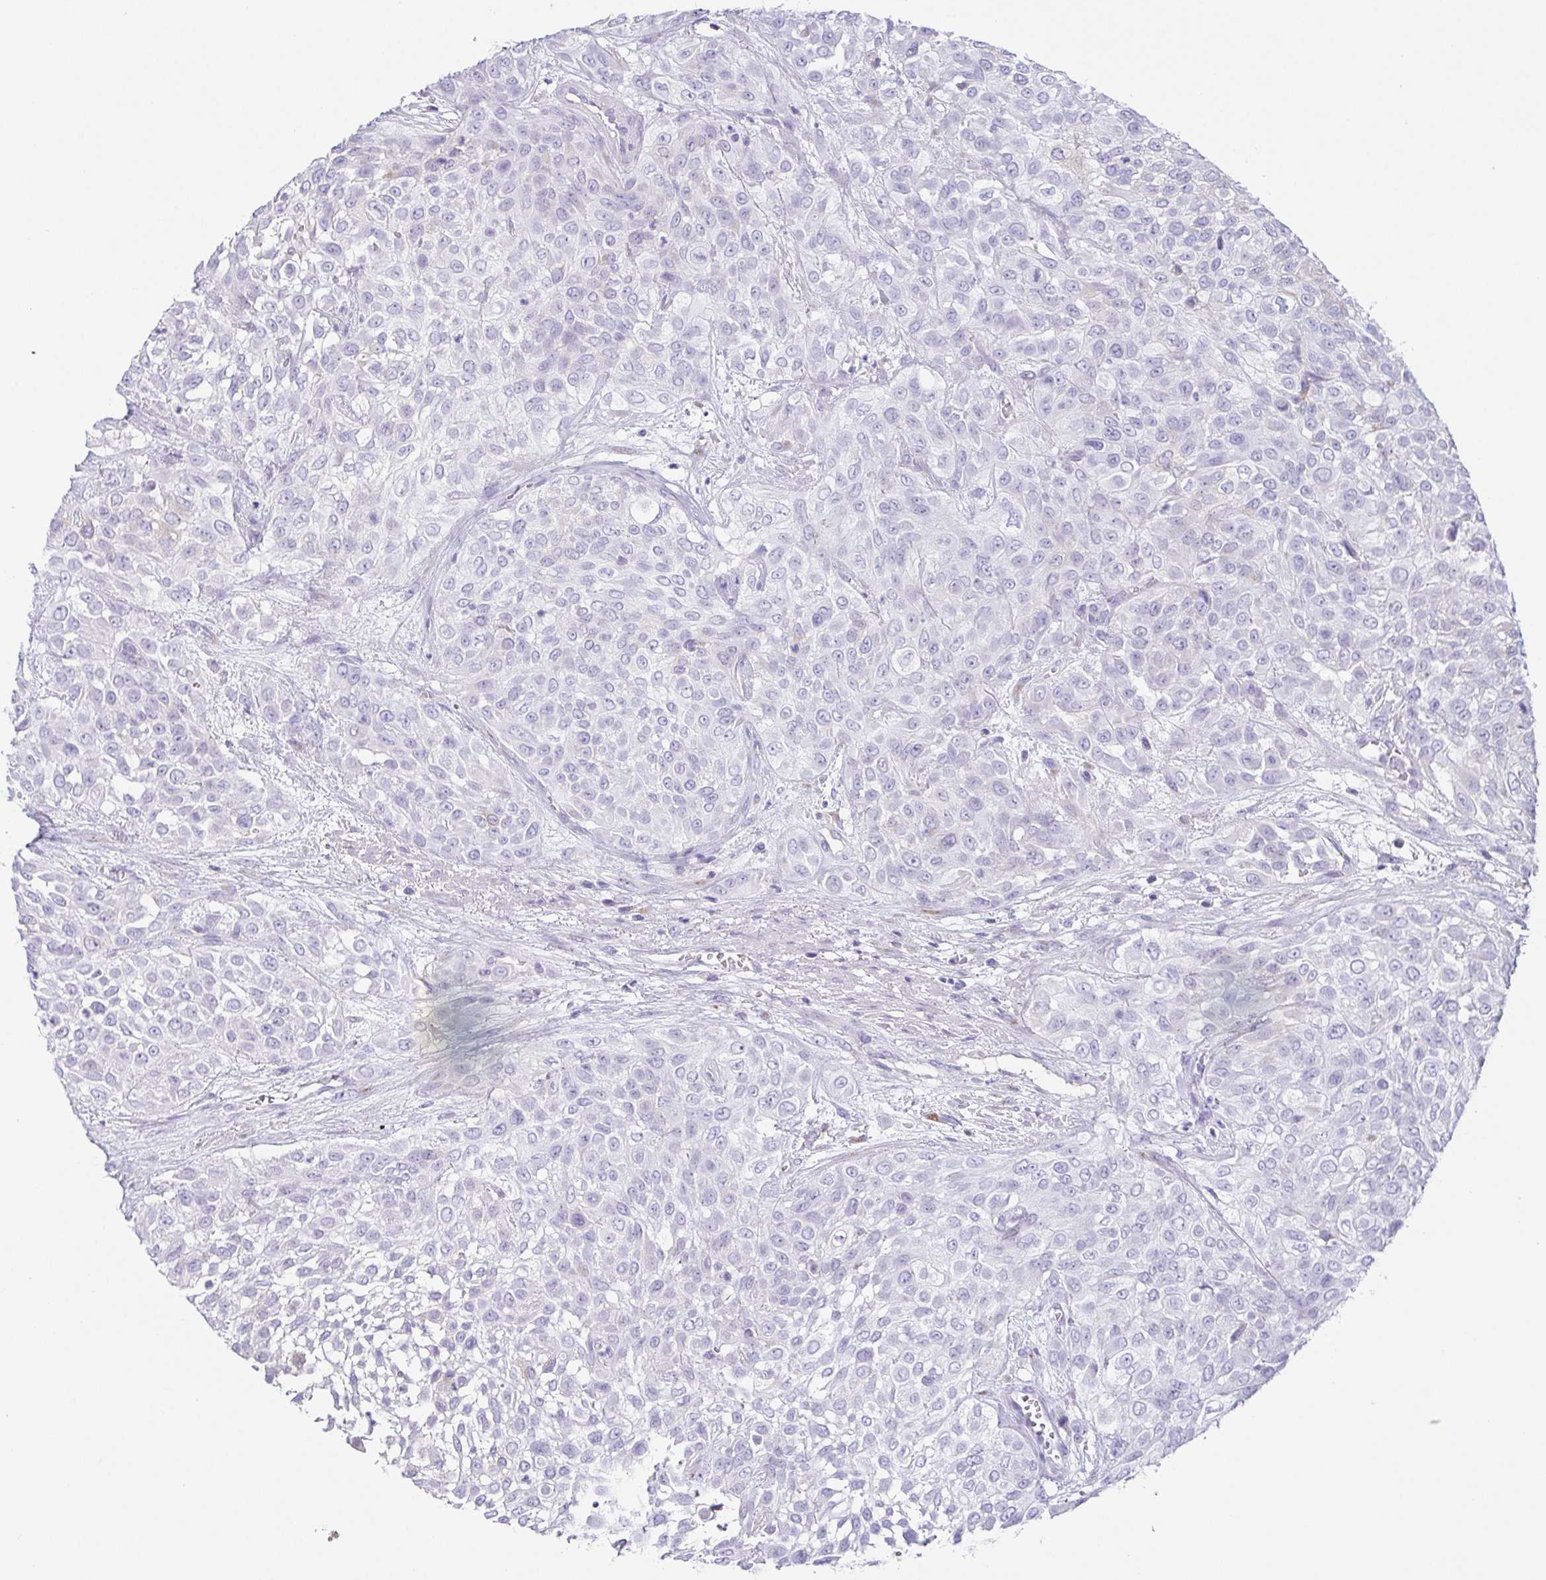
{"staining": {"intensity": "negative", "quantity": "none", "location": "none"}, "tissue": "urothelial cancer", "cell_type": "Tumor cells", "image_type": "cancer", "snomed": [{"axis": "morphology", "description": "Urothelial carcinoma, High grade"}, {"axis": "topography", "description": "Urinary bladder"}], "caption": "DAB (3,3'-diaminobenzidine) immunohistochemical staining of human urothelial carcinoma (high-grade) shows no significant staining in tumor cells.", "gene": "LDLRAD1", "patient": {"sex": "male", "age": 57}}